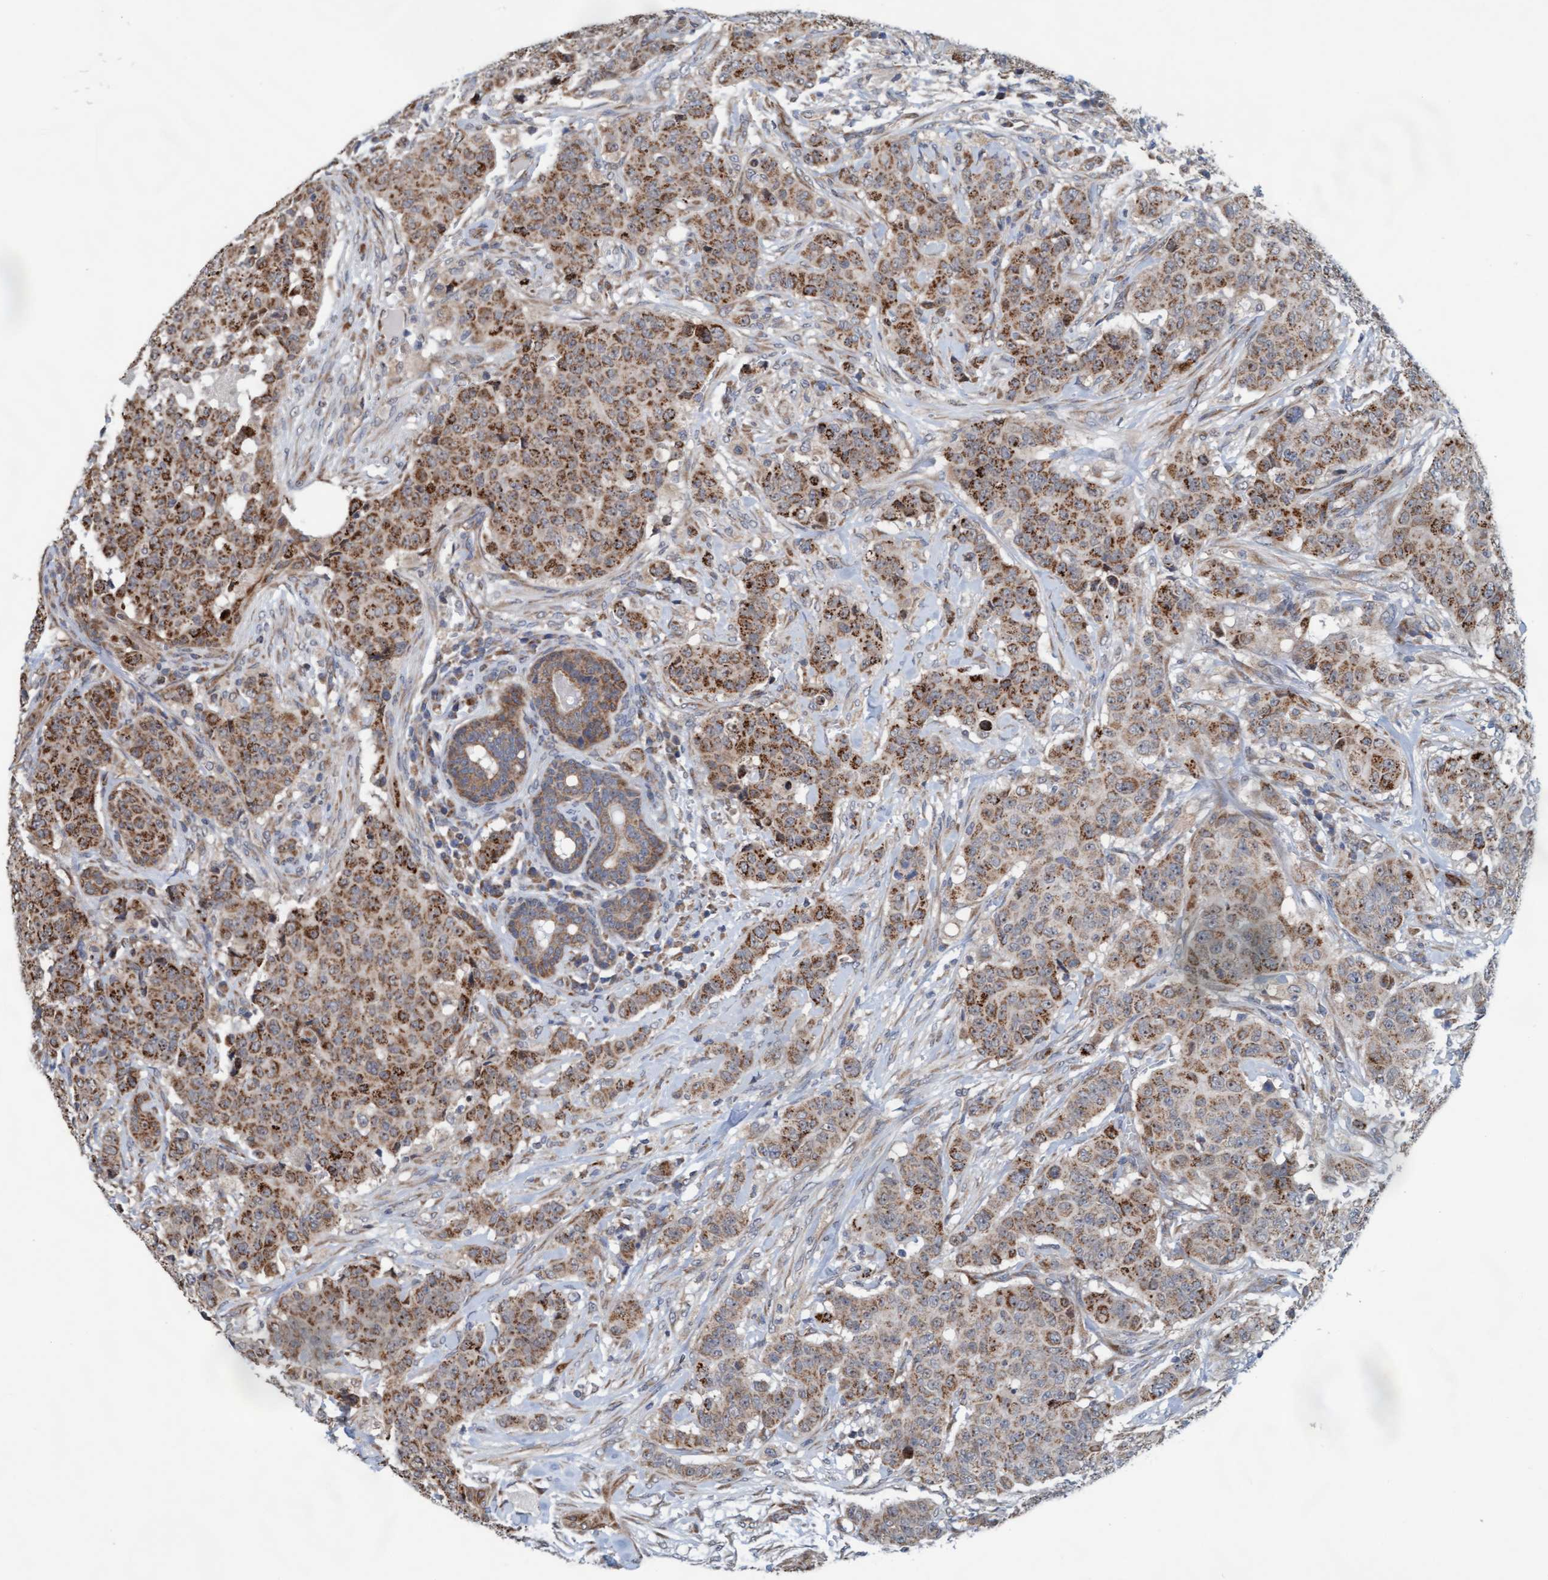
{"staining": {"intensity": "moderate", "quantity": ">75%", "location": "cytoplasmic/membranous"}, "tissue": "breast cancer", "cell_type": "Tumor cells", "image_type": "cancer", "snomed": [{"axis": "morphology", "description": "Normal tissue, NOS"}, {"axis": "morphology", "description": "Duct carcinoma"}, {"axis": "topography", "description": "Breast"}], "caption": "Human breast cancer stained with a protein marker displays moderate staining in tumor cells.", "gene": "ZNF566", "patient": {"sex": "female", "age": 40}}